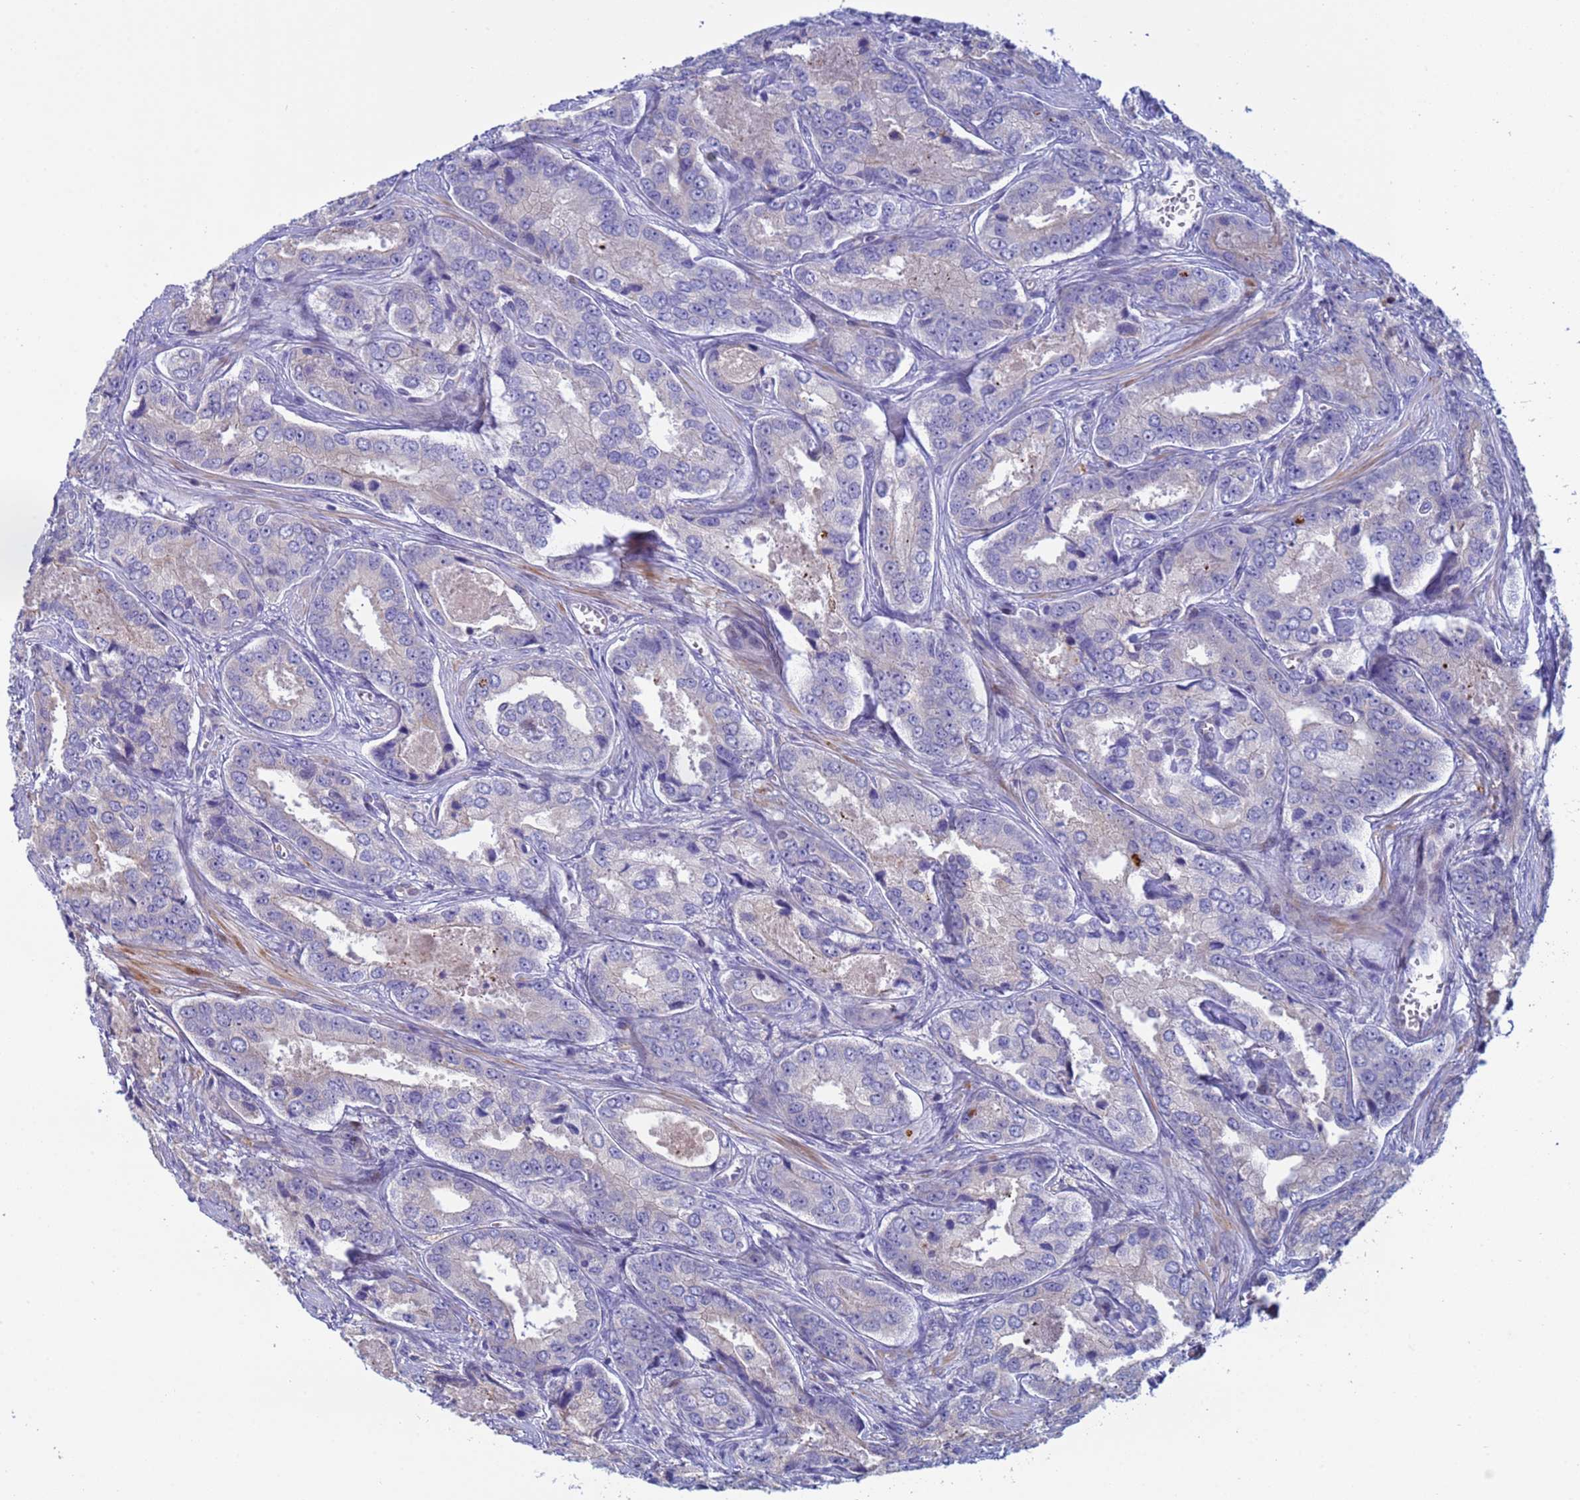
{"staining": {"intensity": "negative", "quantity": "none", "location": "none"}, "tissue": "prostate cancer", "cell_type": "Tumor cells", "image_type": "cancer", "snomed": [{"axis": "morphology", "description": "Adenocarcinoma, Low grade"}, {"axis": "topography", "description": "Prostate"}], "caption": "DAB (3,3'-diaminobenzidine) immunohistochemical staining of prostate adenocarcinoma (low-grade) exhibits no significant positivity in tumor cells.", "gene": "PPP6R1", "patient": {"sex": "male", "age": 68}}